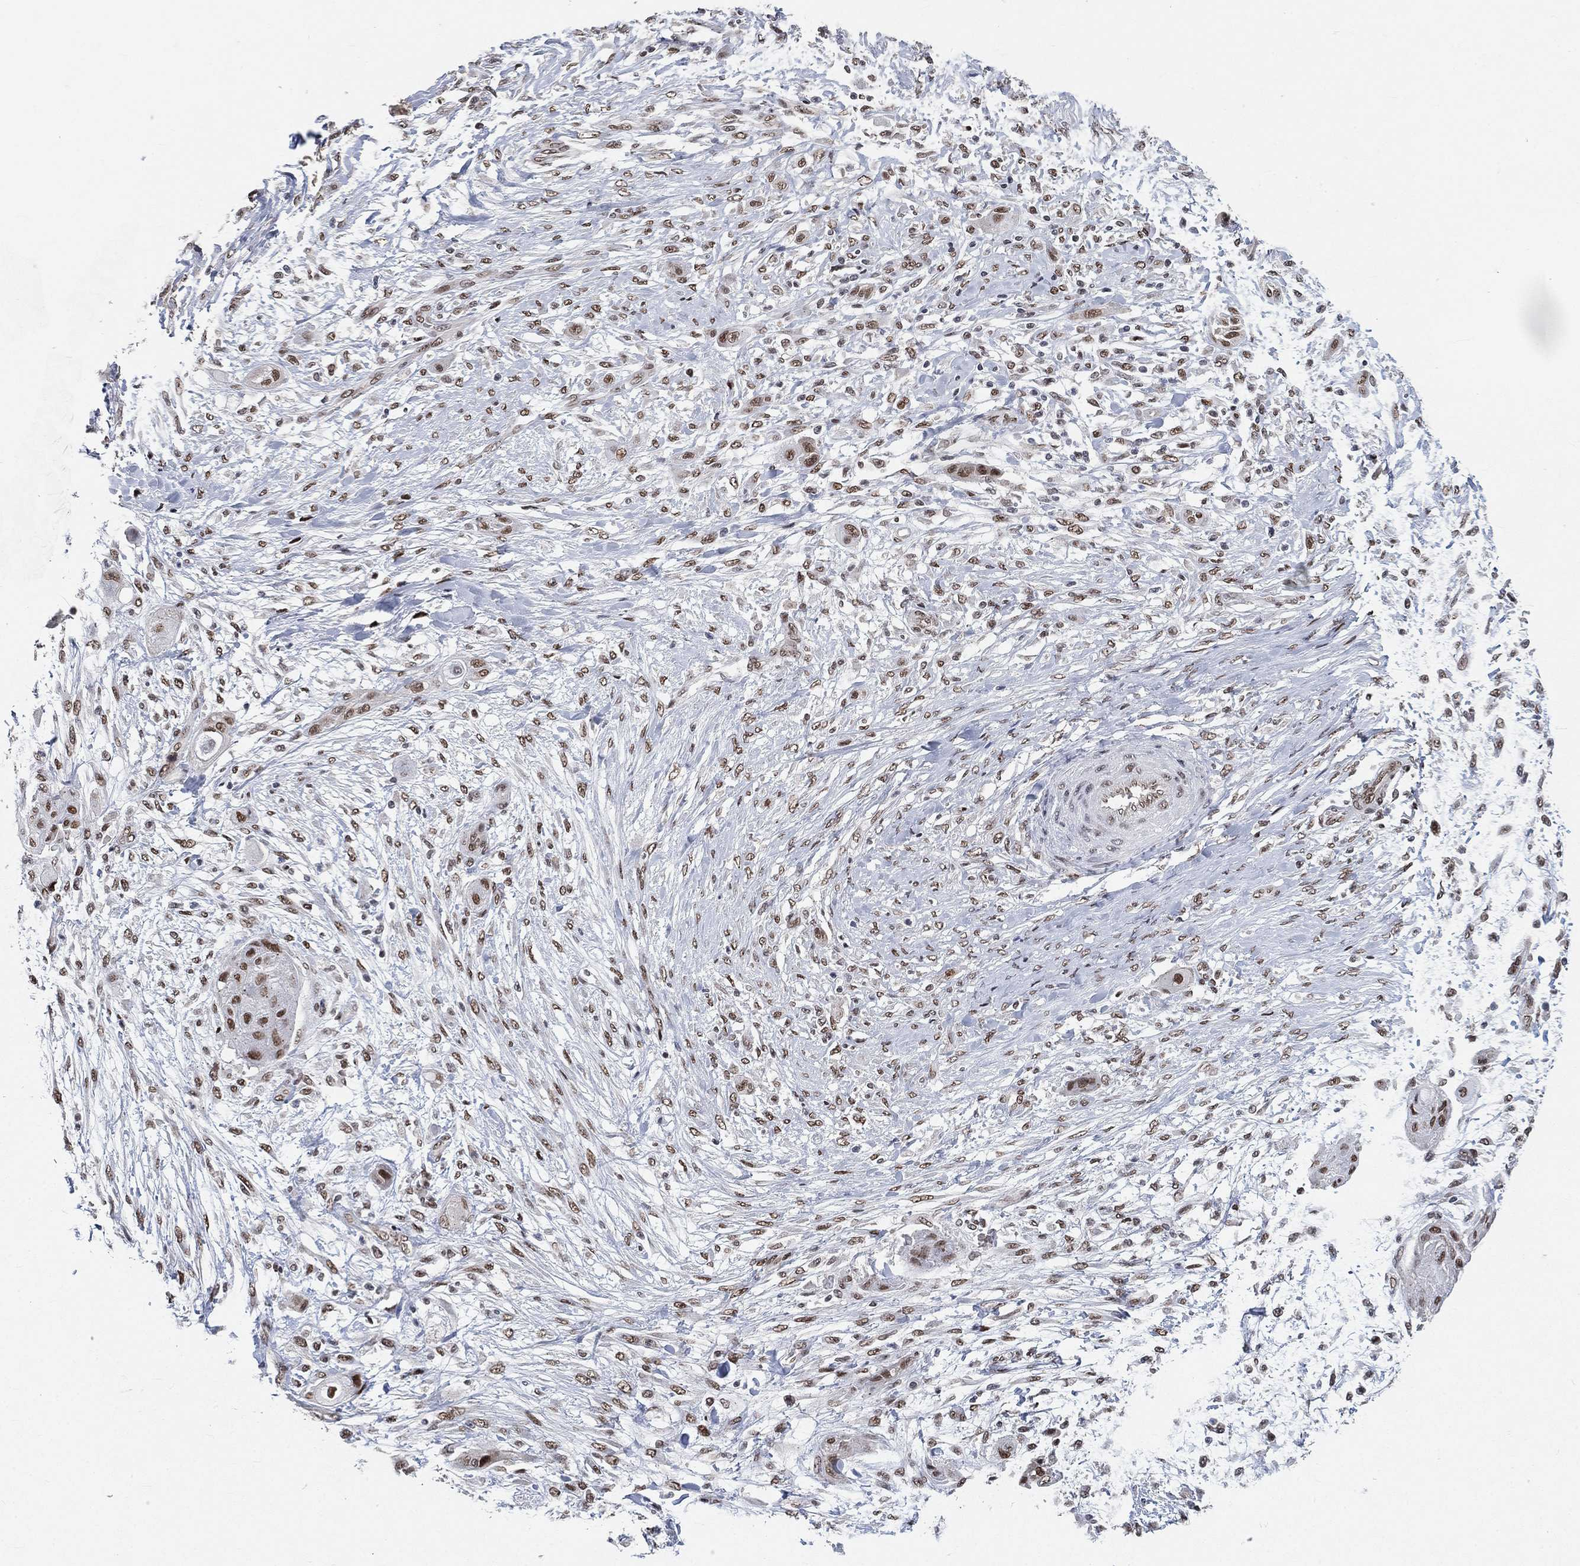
{"staining": {"intensity": "moderate", "quantity": ">75%", "location": "nuclear"}, "tissue": "skin cancer", "cell_type": "Tumor cells", "image_type": "cancer", "snomed": [{"axis": "morphology", "description": "Squamous cell carcinoma, NOS"}, {"axis": "topography", "description": "Skin"}], "caption": "Human skin squamous cell carcinoma stained with a brown dye shows moderate nuclear positive expression in about >75% of tumor cells.", "gene": "YLPM1", "patient": {"sex": "male", "age": 62}}